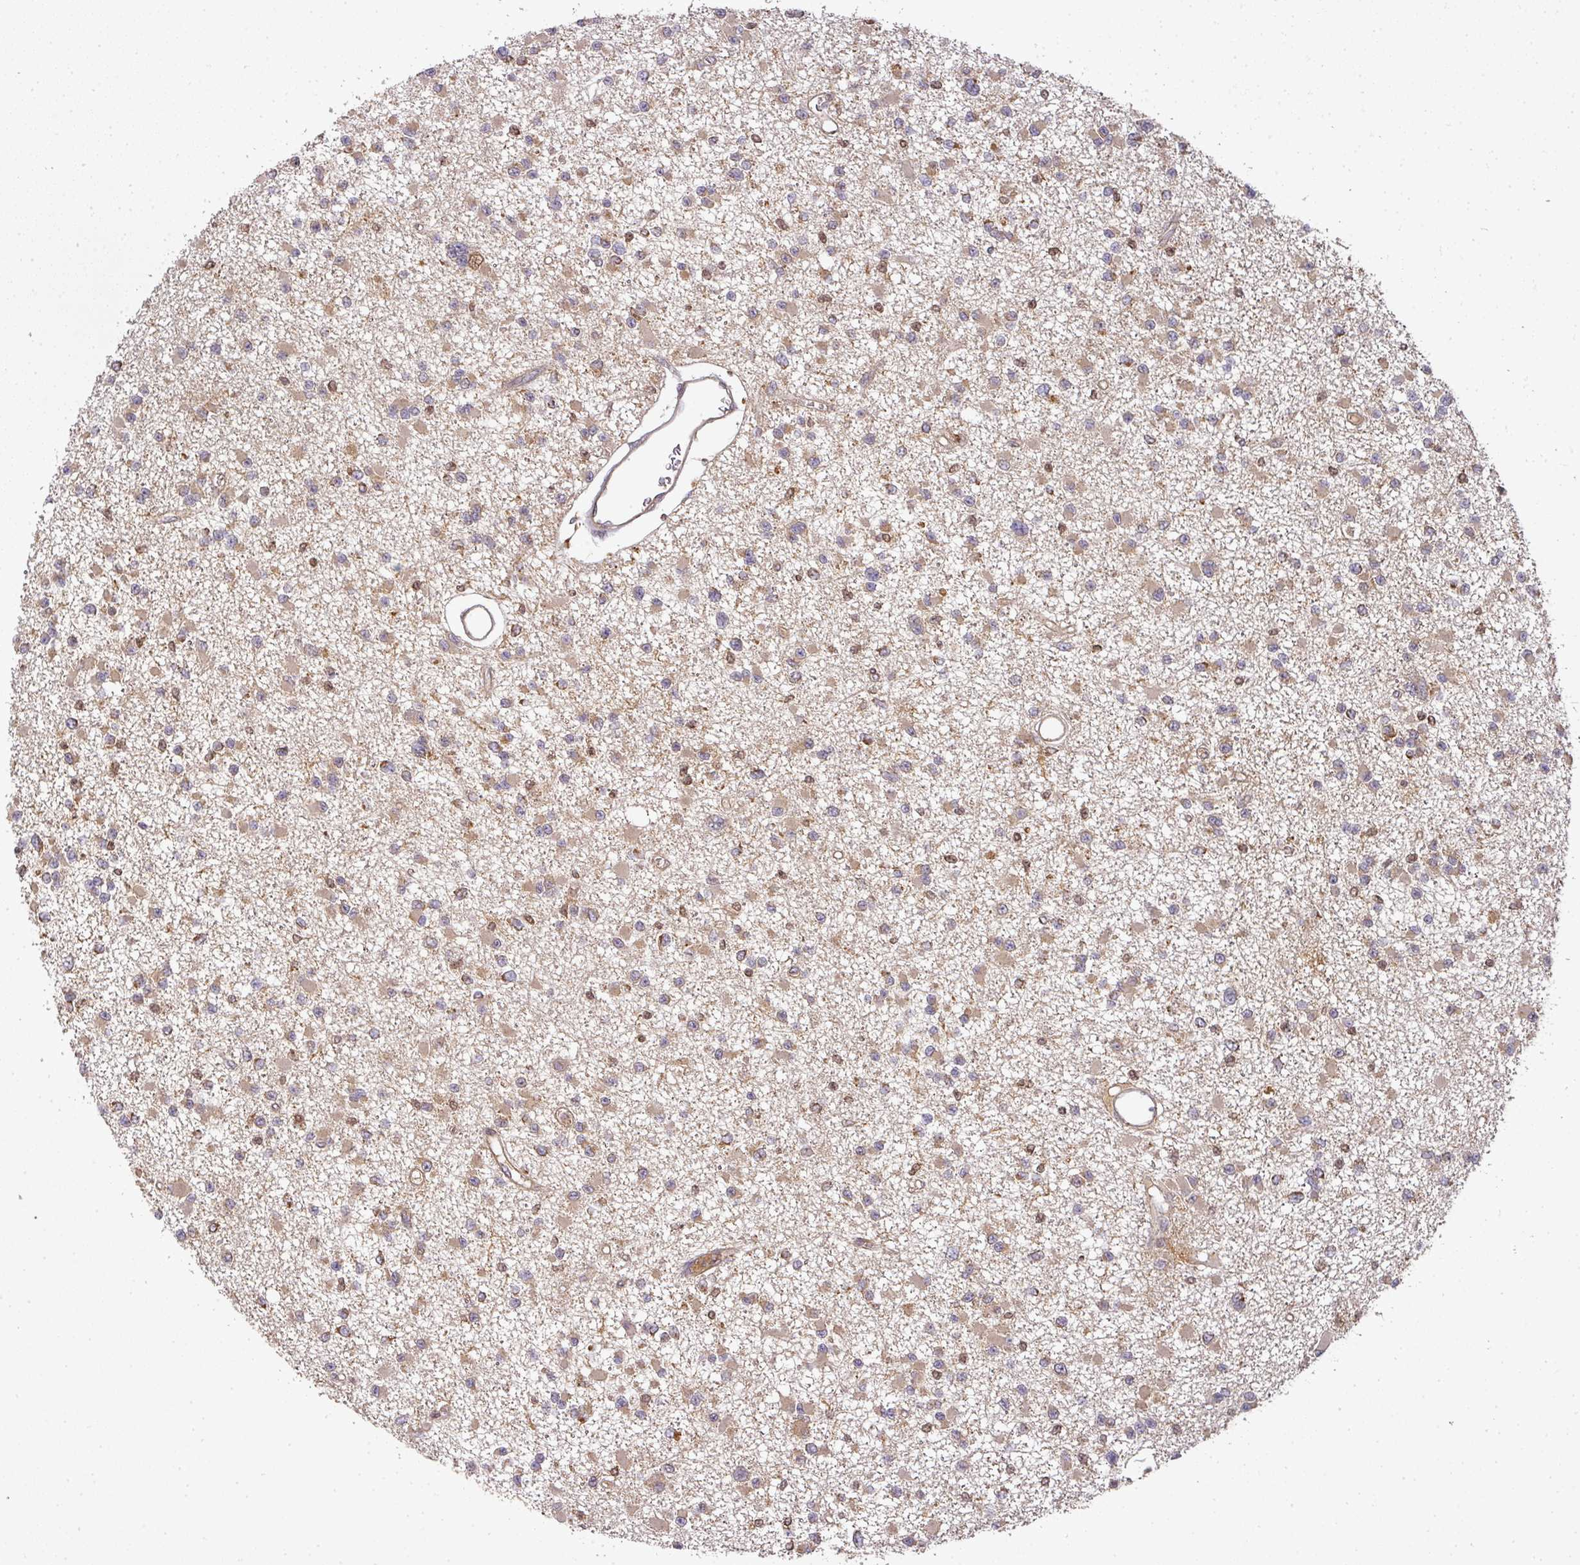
{"staining": {"intensity": "moderate", "quantity": ">75%", "location": "cytoplasmic/membranous"}, "tissue": "glioma", "cell_type": "Tumor cells", "image_type": "cancer", "snomed": [{"axis": "morphology", "description": "Glioma, malignant, Low grade"}, {"axis": "topography", "description": "Brain"}], "caption": "Tumor cells display medium levels of moderate cytoplasmic/membranous positivity in about >75% of cells in malignant glioma (low-grade).", "gene": "MALSU1", "patient": {"sex": "female", "age": 22}}